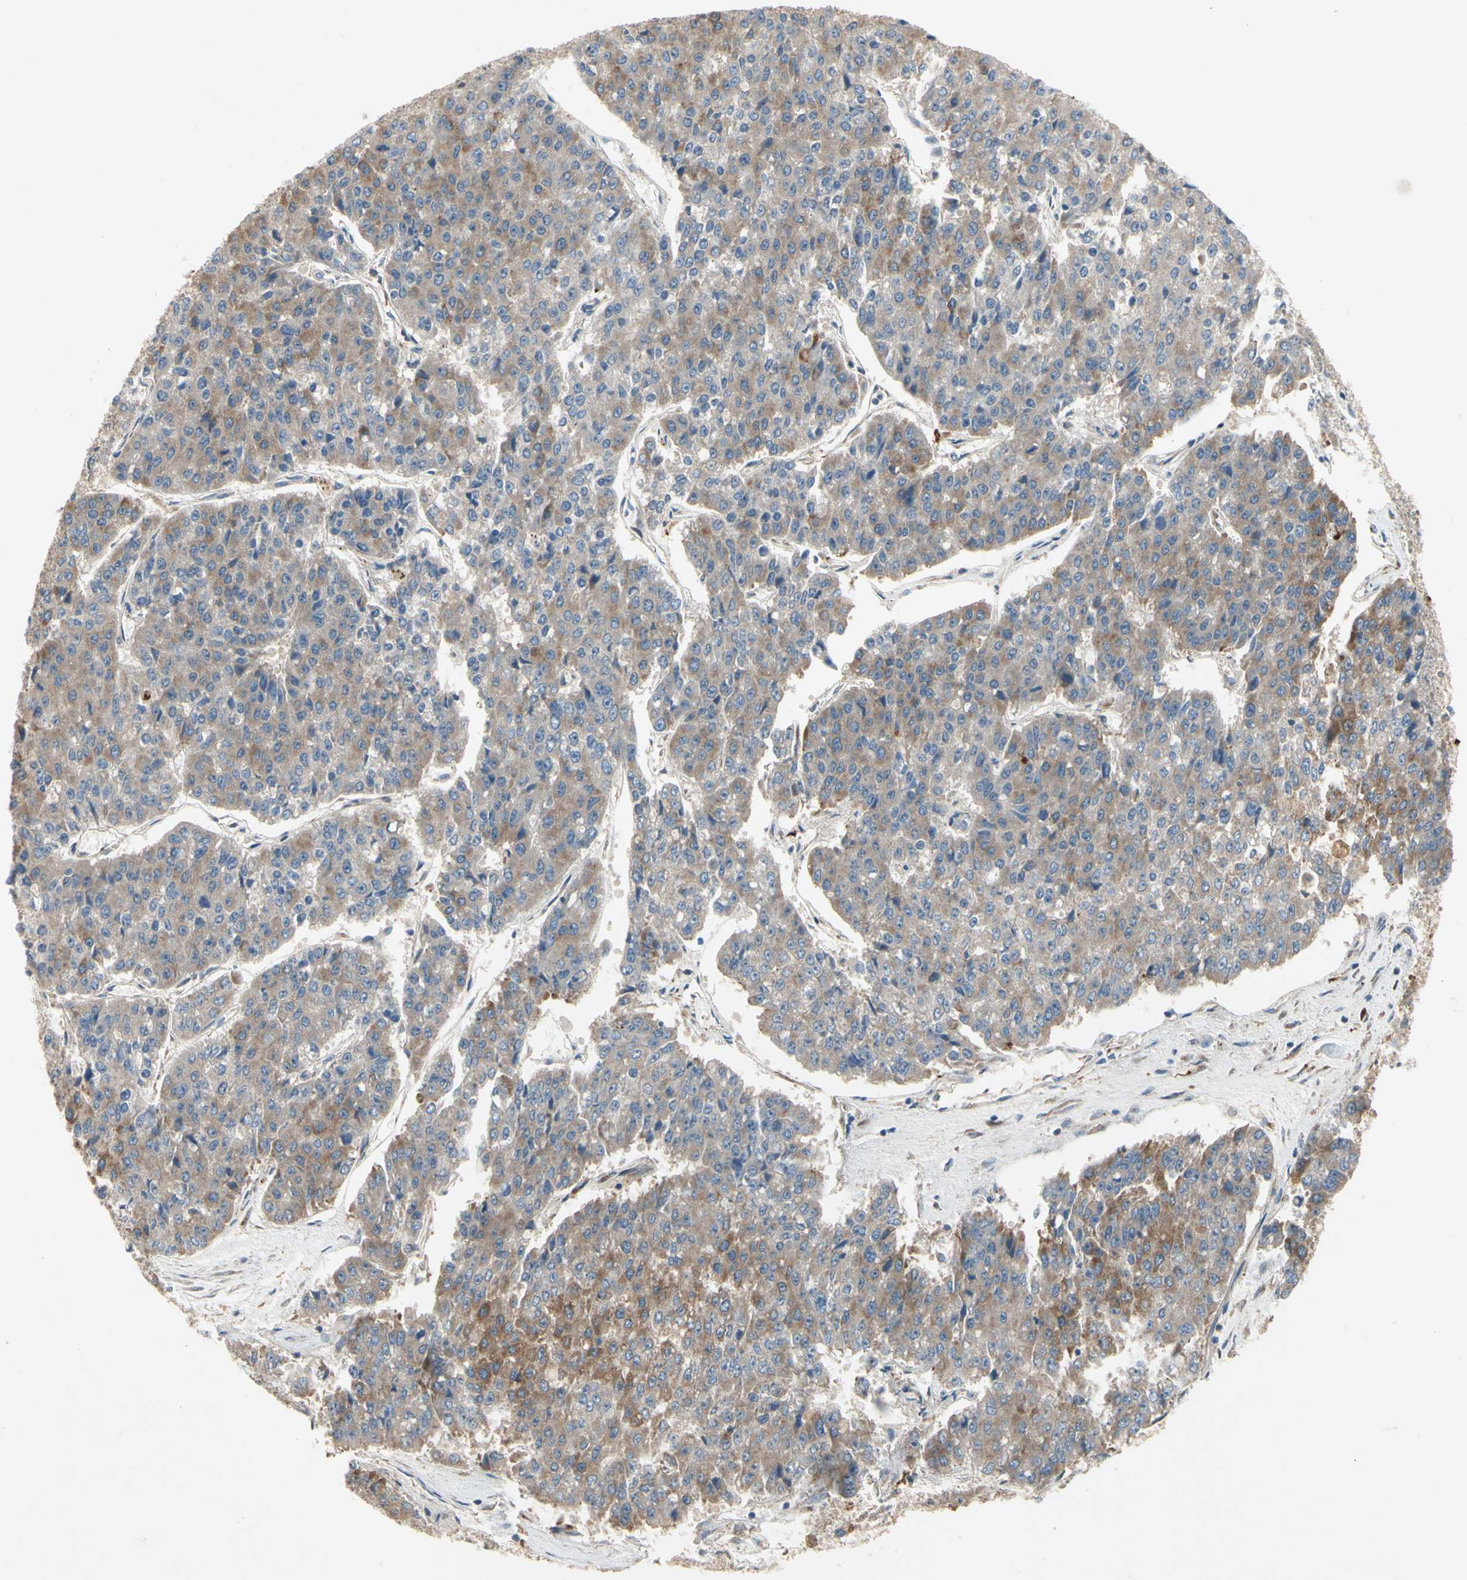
{"staining": {"intensity": "moderate", "quantity": ">75%", "location": "cytoplasmic/membranous"}, "tissue": "pancreatic cancer", "cell_type": "Tumor cells", "image_type": "cancer", "snomed": [{"axis": "morphology", "description": "Adenocarcinoma, NOS"}, {"axis": "topography", "description": "Pancreas"}], "caption": "This is a photomicrograph of IHC staining of adenocarcinoma (pancreatic), which shows moderate positivity in the cytoplasmic/membranous of tumor cells.", "gene": "XYLT1", "patient": {"sex": "male", "age": 50}}